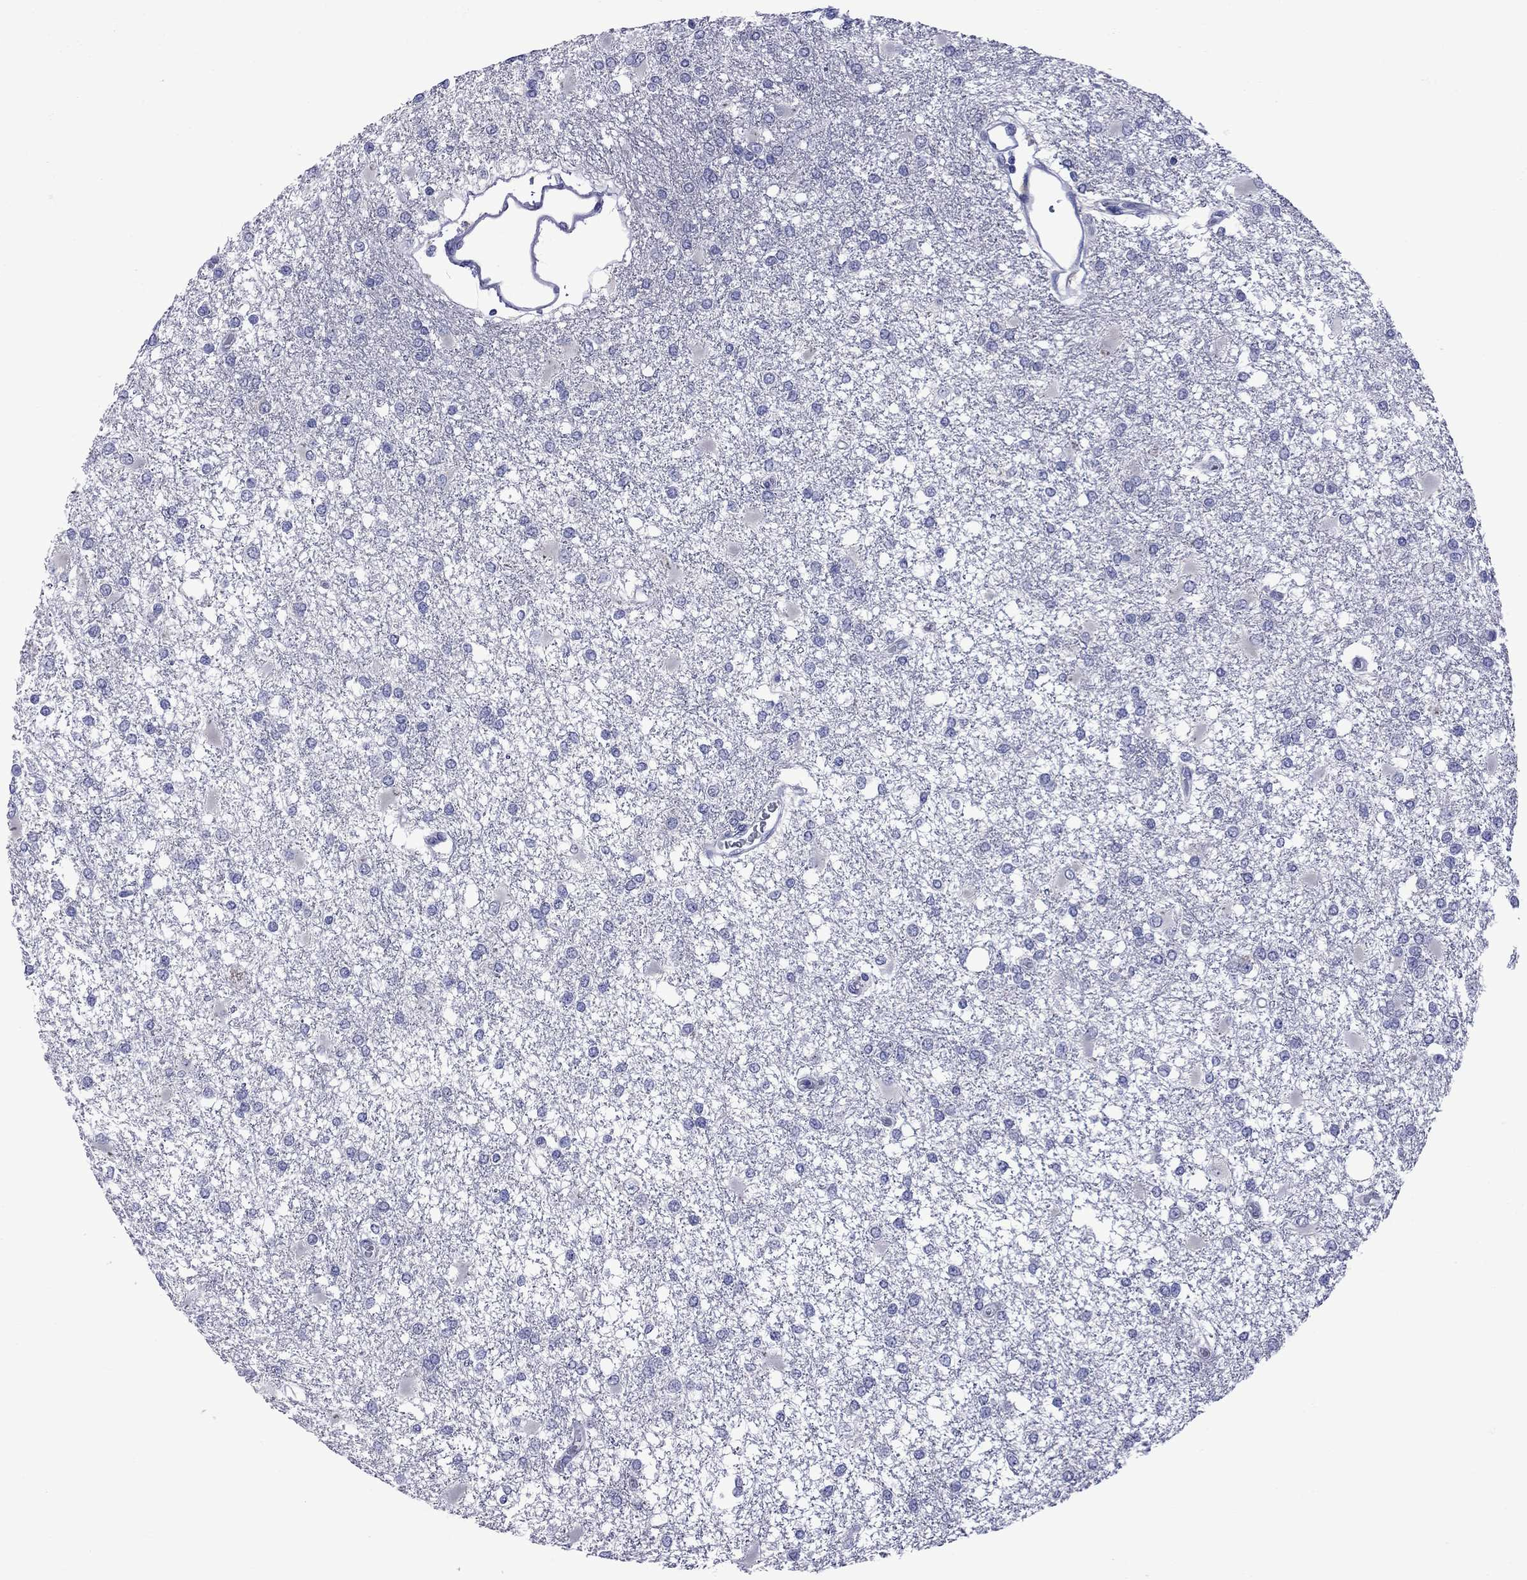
{"staining": {"intensity": "negative", "quantity": "none", "location": "none"}, "tissue": "glioma", "cell_type": "Tumor cells", "image_type": "cancer", "snomed": [{"axis": "morphology", "description": "Glioma, malignant, High grade"}, {"axis": "topography", "description": "Cerebral cortex"}], "caption": "Malignant glioma (high-grade) was stained to show a protein in brown. There is no significant expression in tumor cells.", "gene": "EPPIN", "patient": {"sex": "male", "age": 79}}